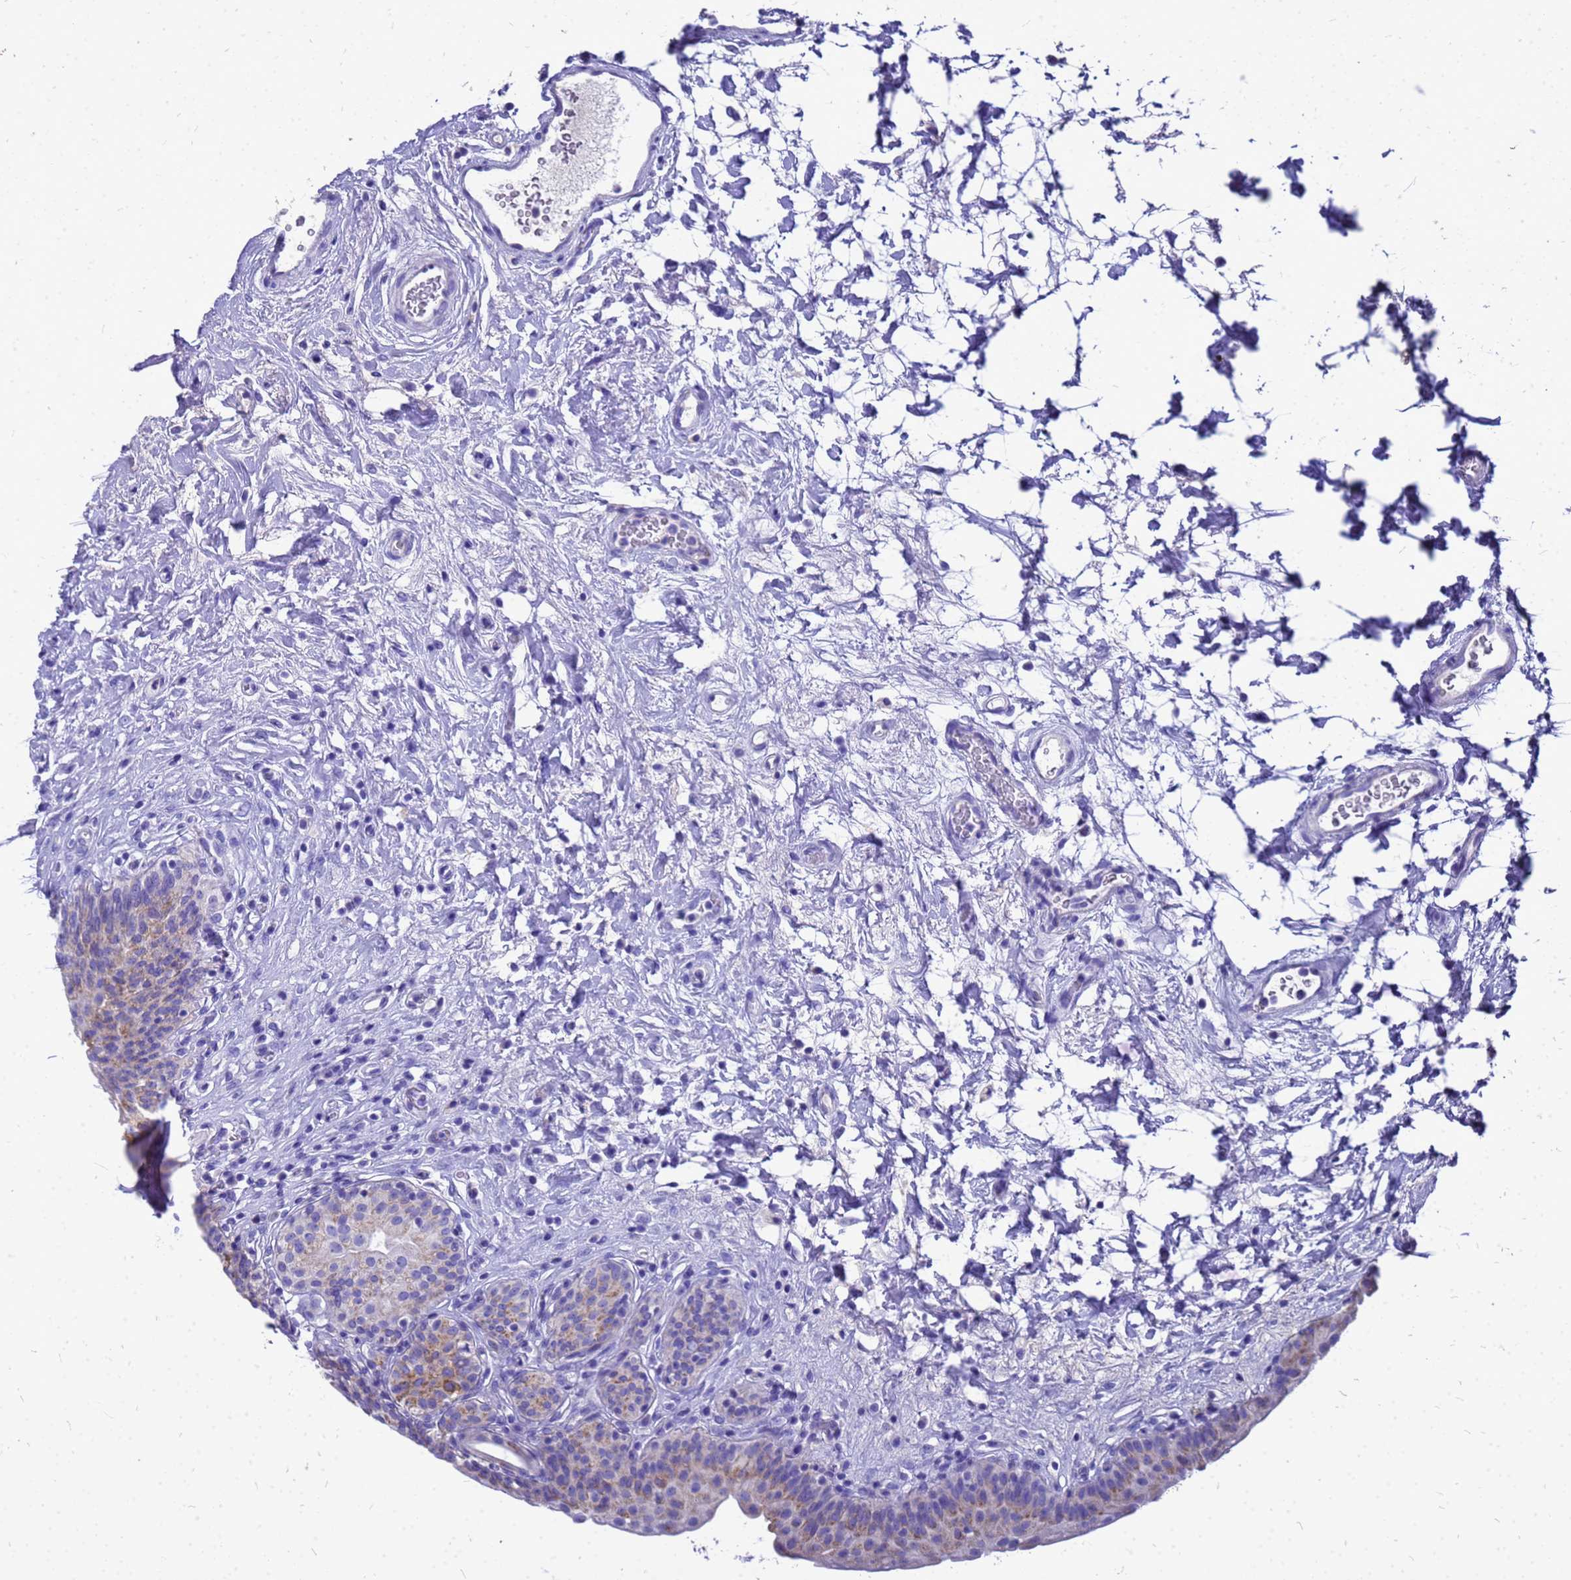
{"staining": {"intensity": "moderate", "quantity": "25%-75%", "location": "cytoplasmic/membranous"}, "tissue": "urinary bladder", "cell_type": "Urothelial cells", "image_type": "normal", "snomed": [{"axis": "morphology", "description": "Normal tissue, NOS"}, {"axis": "topography", "description": "Urinary bladder"}], "caption": "Urinary bladder stained with DAB IHC shows medium levels of moderate cytoplasmic/membranous staining in about 25%-75% of urothelial cells.", "gene": "OR52E2", "patient": {"sex": "male", "age": 83}}